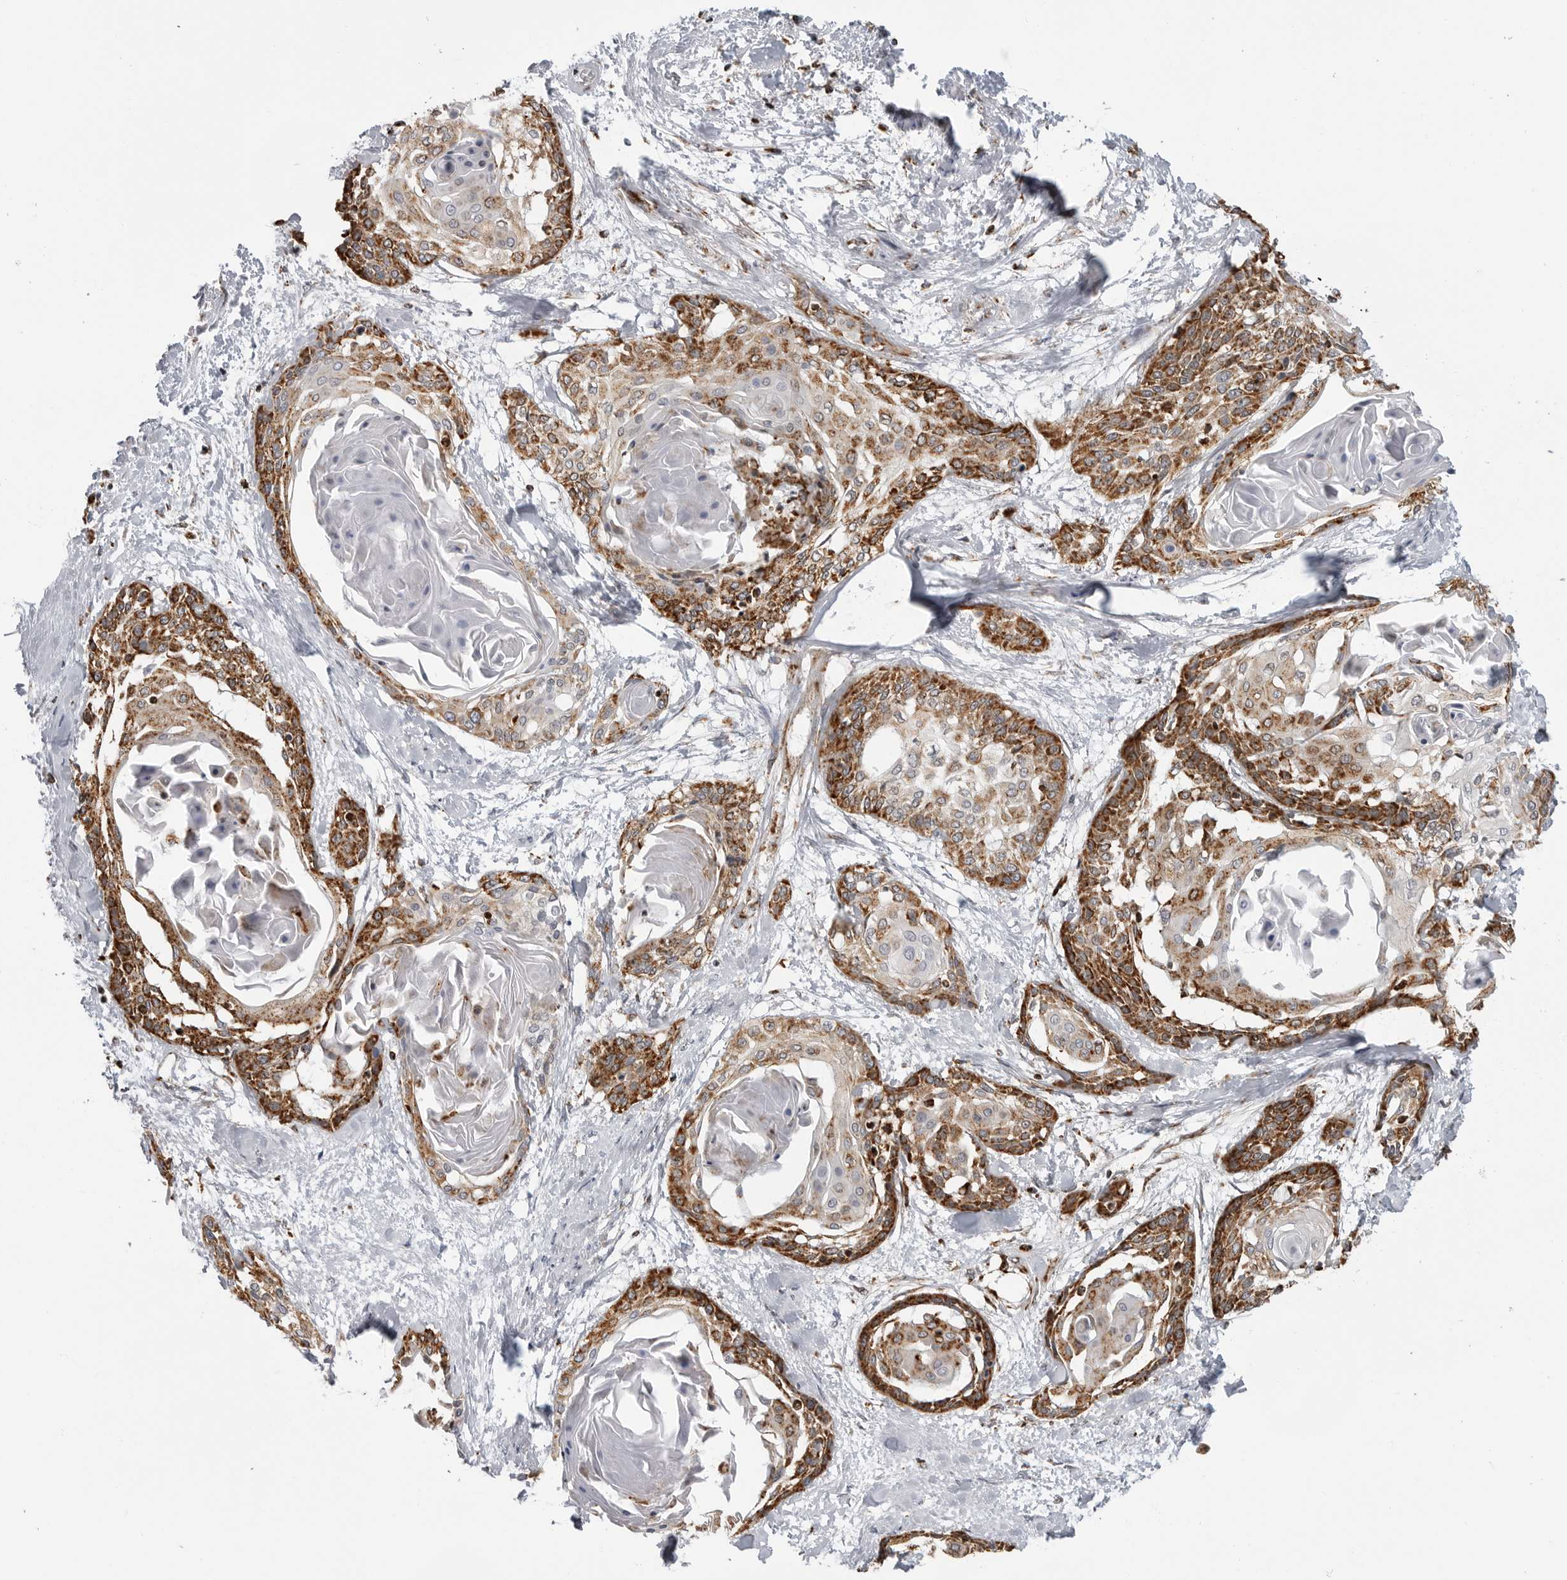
{"staining": {"intensity": "strong", "quantity": ">75%", "location": "cytoplasmic/membranous"}, "tissue": "cervical cancer", "cell_type": "Tumor cells", "image_type": "cancer", "snomed": [{"axis": "morphology", "description": "Squamous cell carcinoma, NOS"}, {"axis": "topography", "description": "Cervix"}], "caption": "This is a histology image of immunohistochemistry staining of cervical cancer, which shows strong expression in the cytoplasmic/membranous of tumor cells.", "gene": "COX5A", "patient": {"sex": "female", "age": 57}}